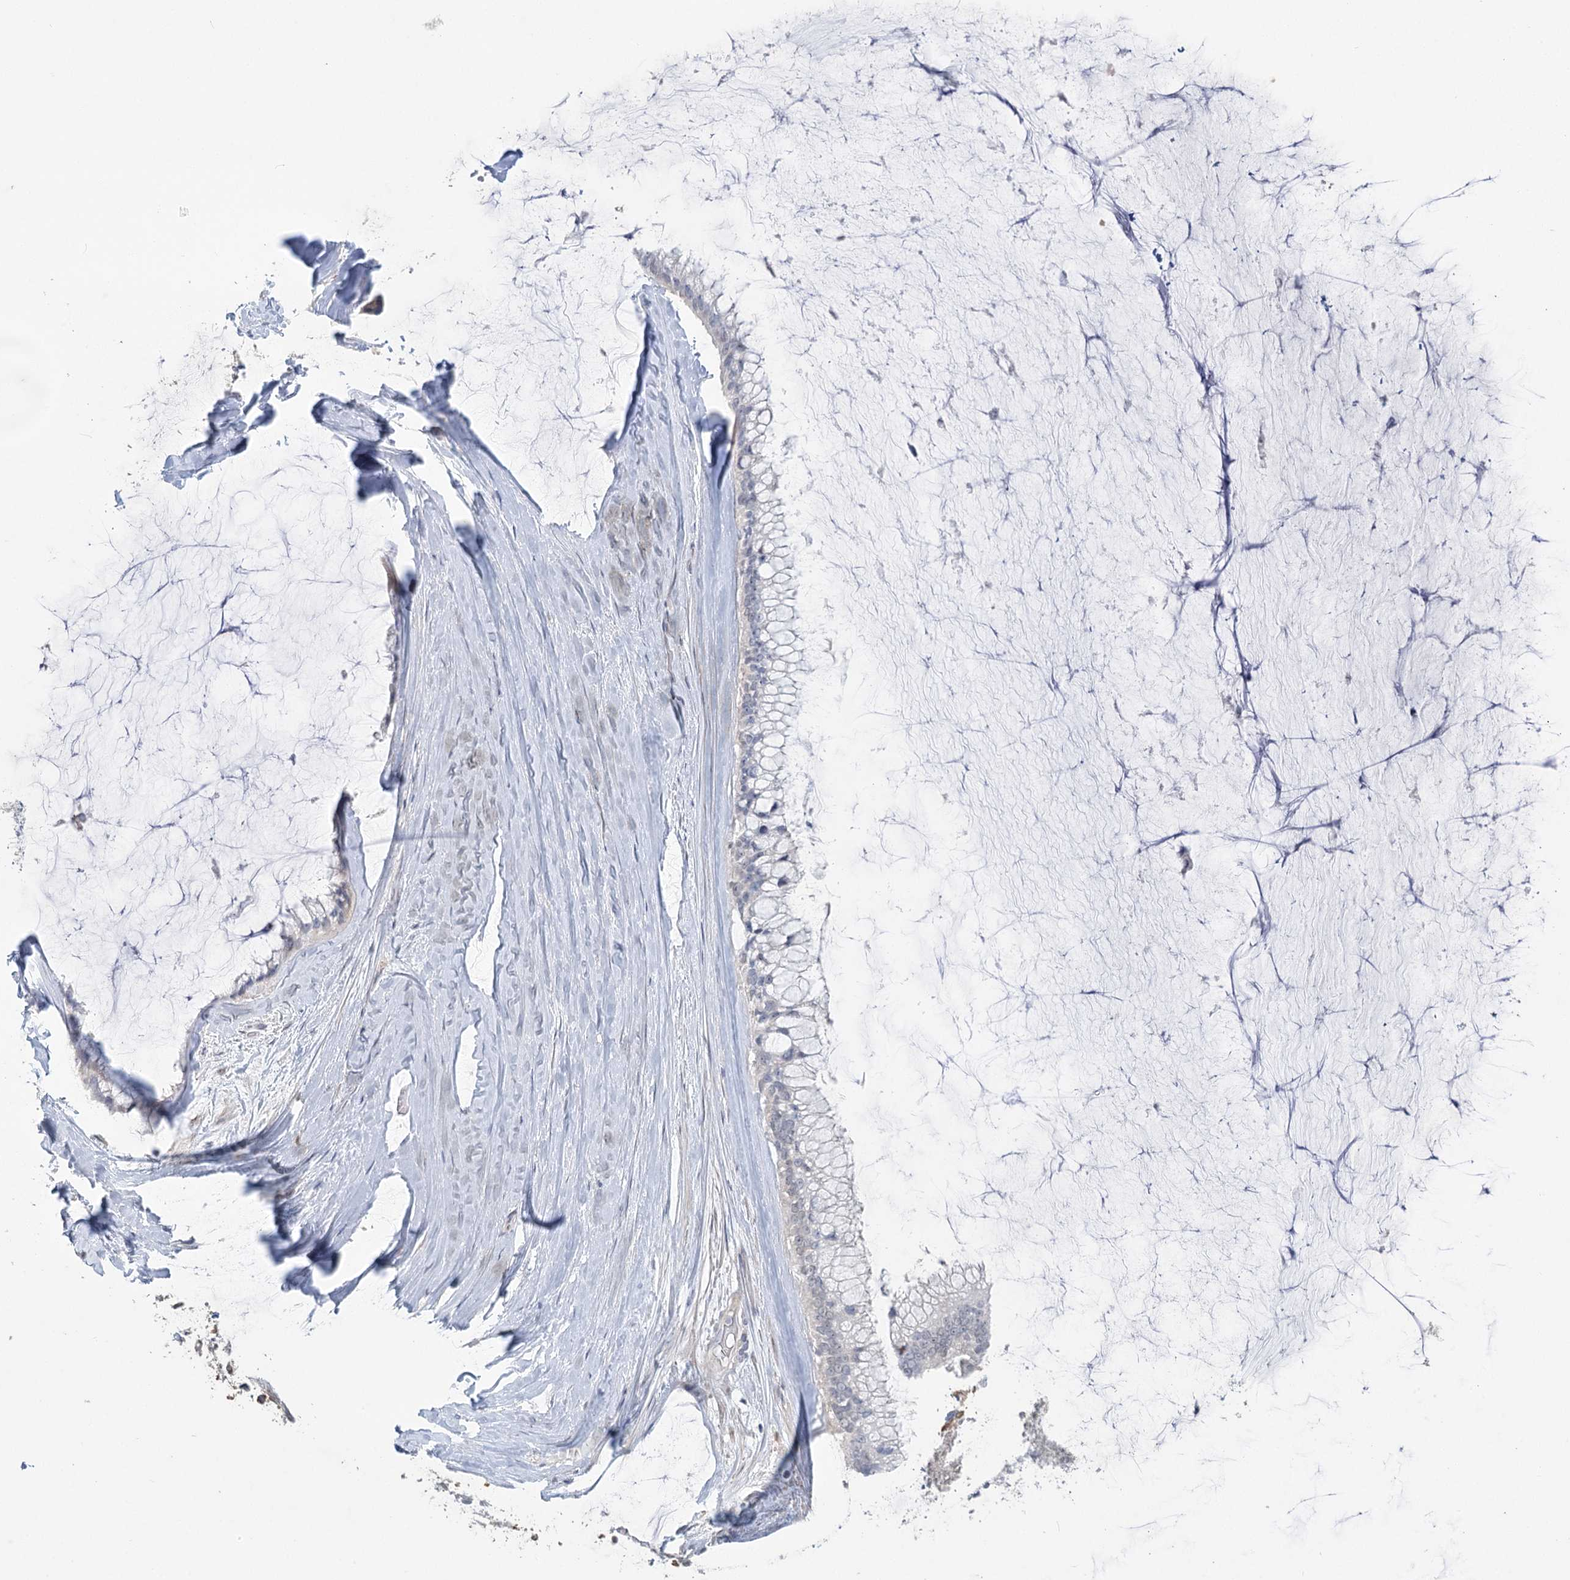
{"staining": {"intensity": "negative", "quantity": "none", "location": "none"}, "tissue": "ovarian cancer", "cell_type": "Tumor cells", "image_type": "cancer", "snomed": [{"axis": "morphology", "description": "Cystadenocarcinoma, mucinous, NOS"}, {"axis": "topography", "description": "Ovary"}], "caption": "An immunohistochemistry (IHC) micrograph of ovarian cancer (mucinous cystadenocarcinoma) is shown. There is no staining in tumor cells of ovarian cancer (mucinous cystadenocarcinoma).", "gene": "TRAF3IP1", "patient": {"sex": "female", "age": 39}}